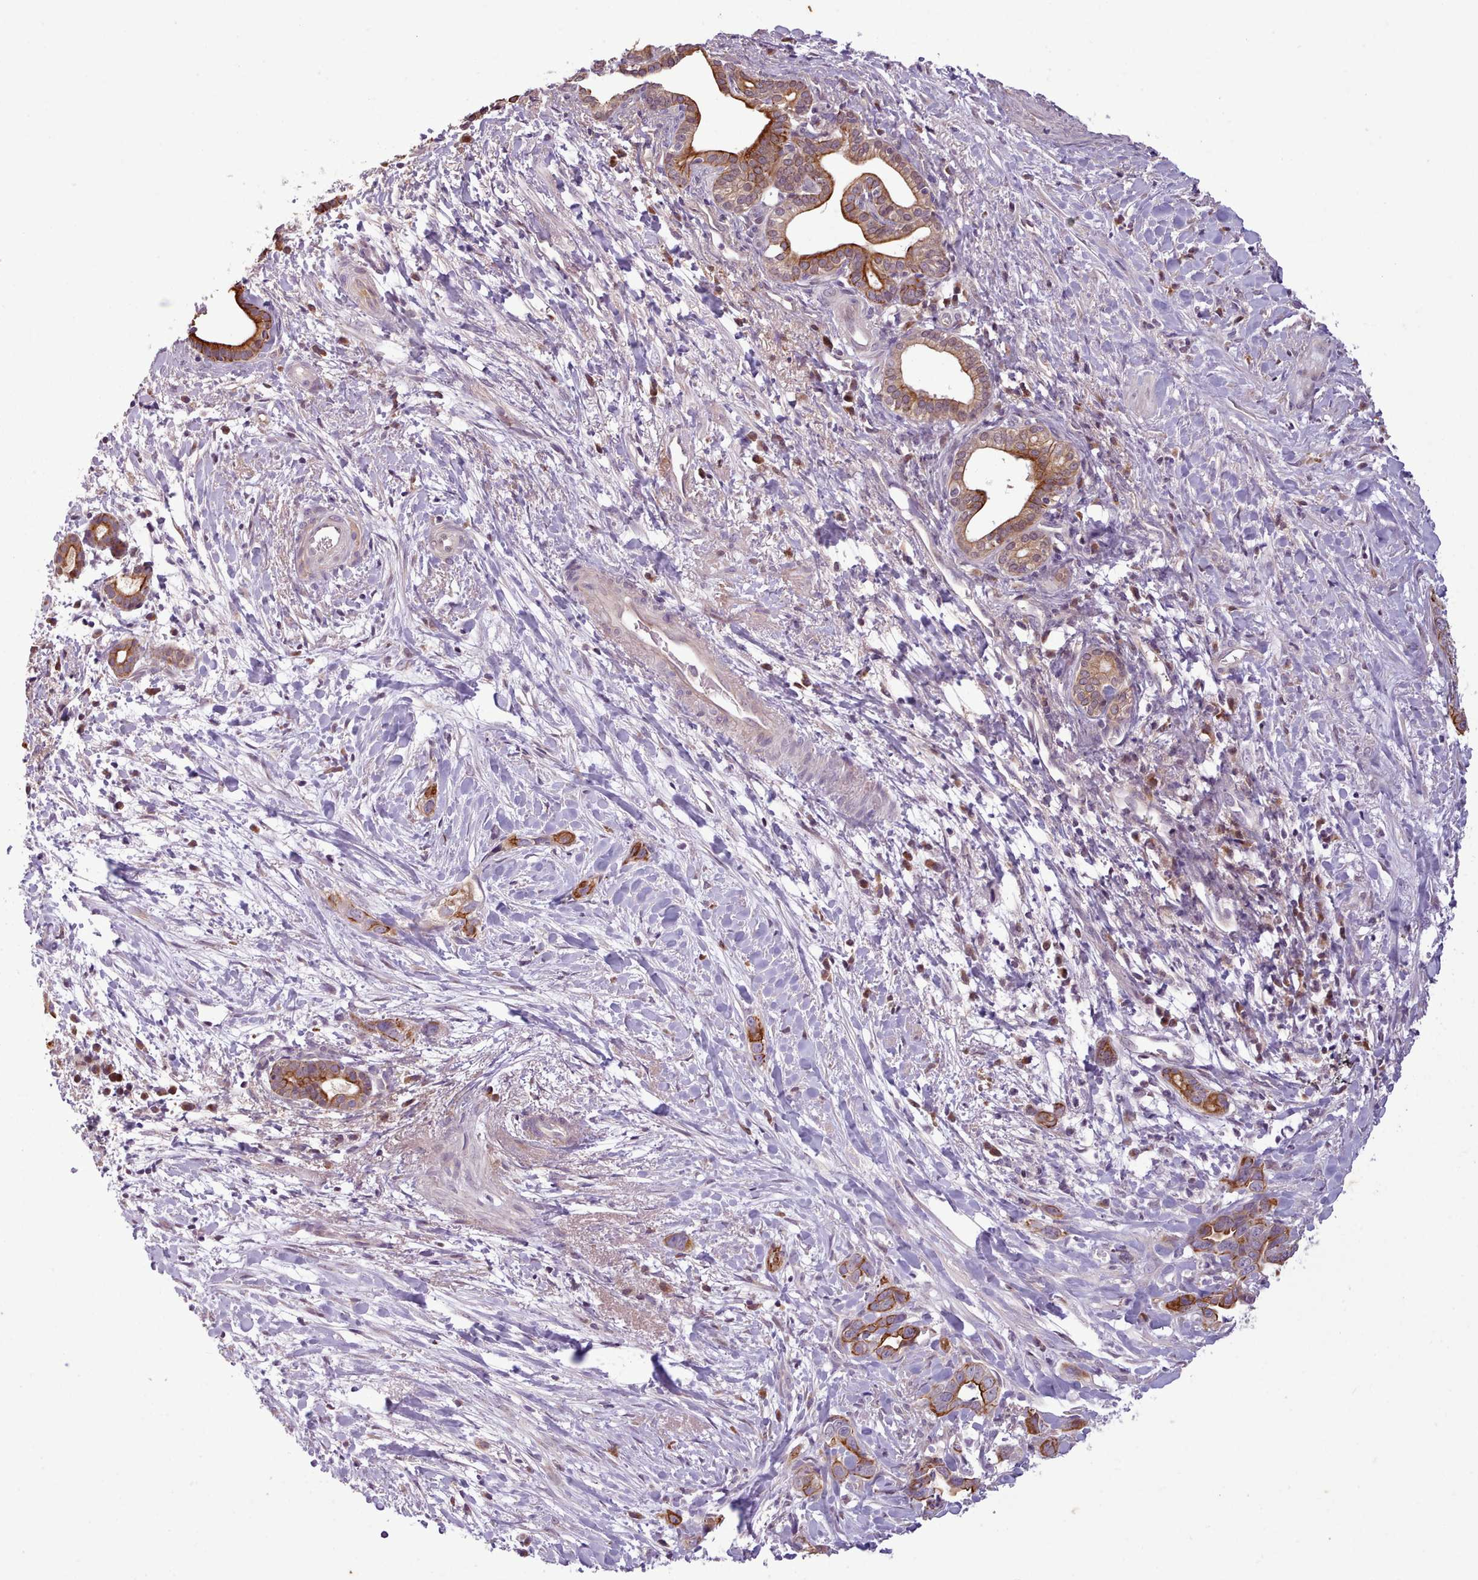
{"staining": {"intensity": "moderate", "quantity": ">75%", "location": "cytoplasmic/membranous"}, "tissue": "liver cancer", "cell_type": "Tumor cells", "image_type": "cancer", "snomed": [{"axis": "morphology", "description": "Cholangiocarcinoma"}, {"axis": "topography", "description": "Liver"}], "caption": "Liver cancer (cholangiocarcinoma) tissue exhibits moderate cytoplasmic/membranous expression in about >75% of tumor cells (brown staining indicates protein expression, while blue staining denotes nuclei).", "gene": "NMRK1", "patient": {"sex": "female", "age": 79}}